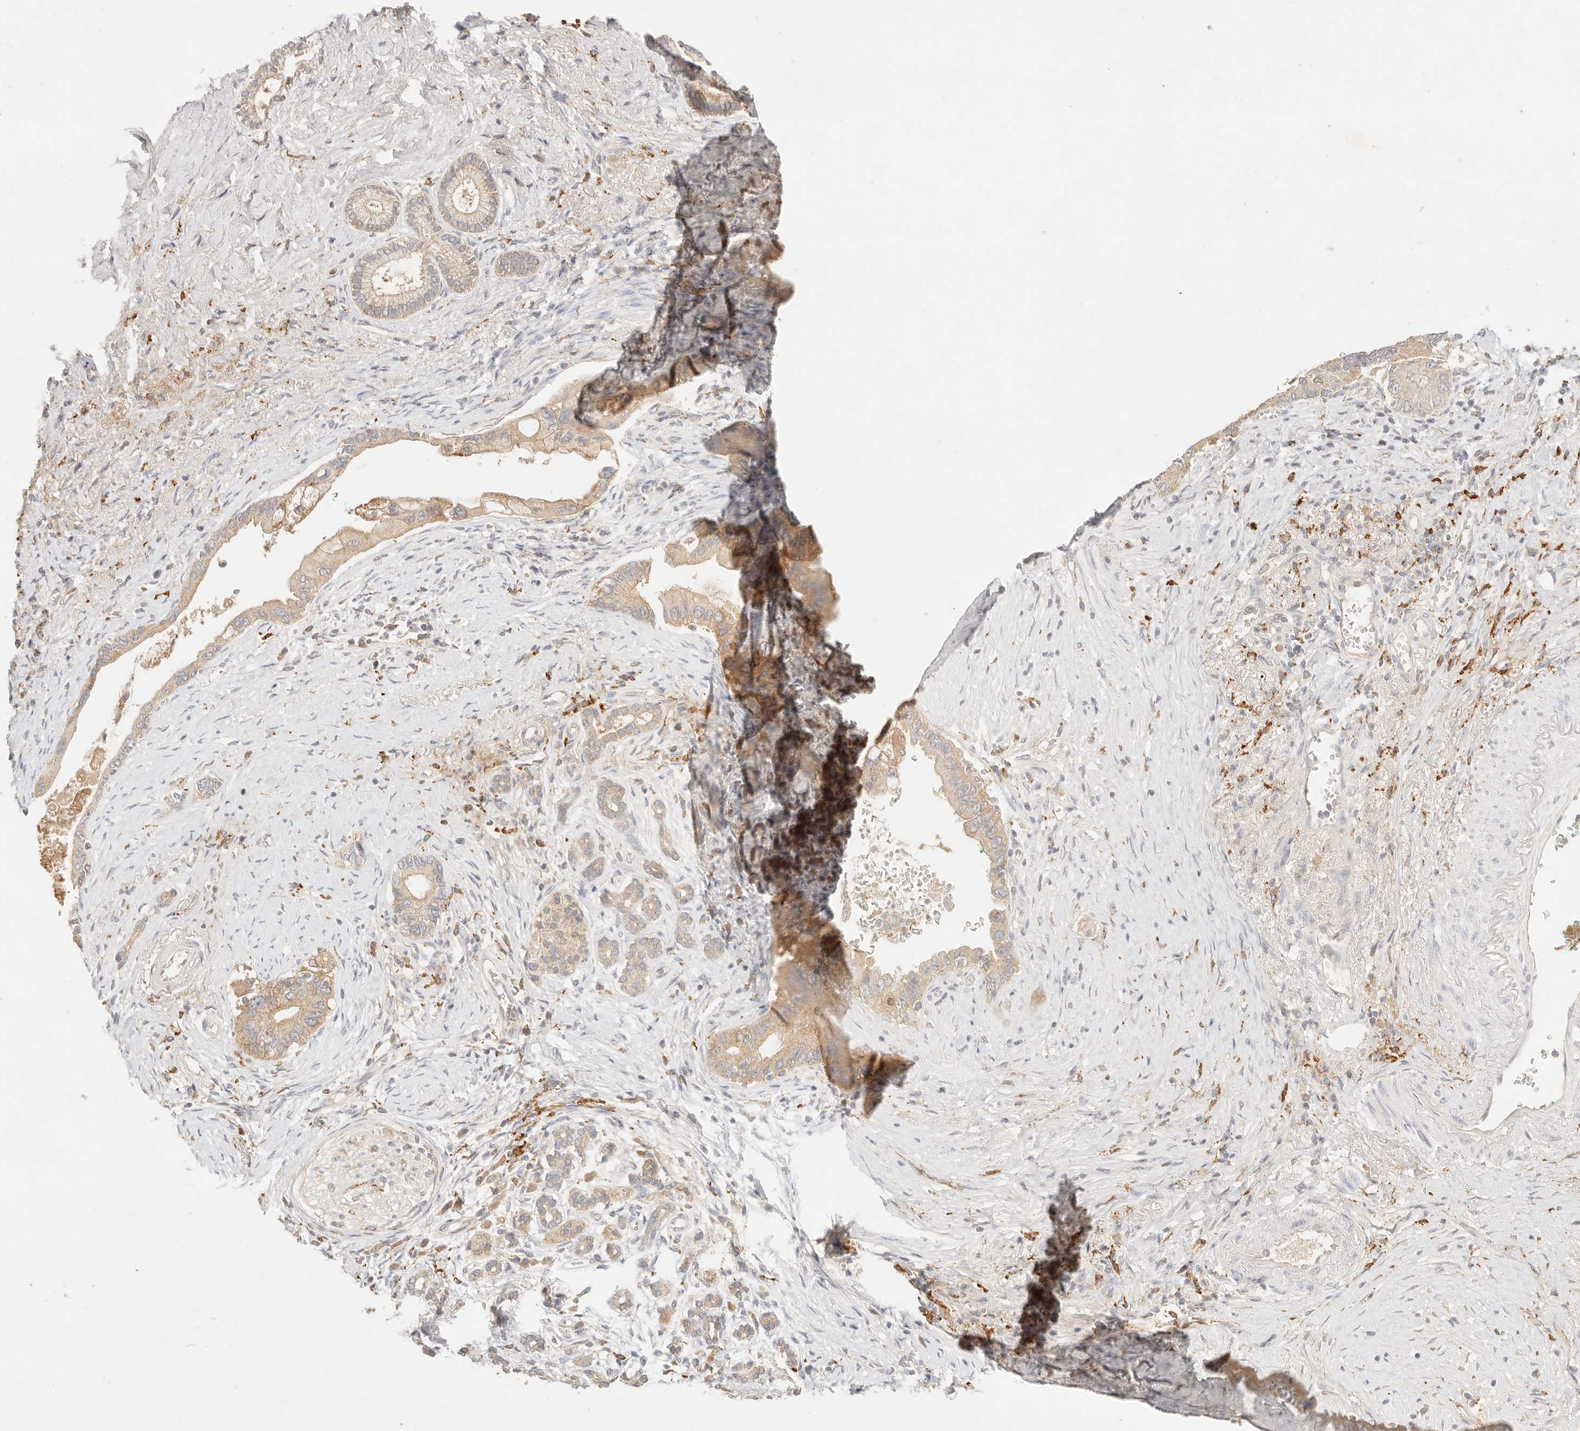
{"staining": {"intensity": "weak", "quantity": ">75%", "location": "cytoplasmic/membranous"}, "tissue": "pancreatic cancer", "cell_type": "Tumor cells", "image_type": "cancer", "snomed": [{"axis": "morphology", "description": "Adenocarcinoma, NOS"}, {"axis": "topography", "description": "Pancreas"}], "caption": "DAB immunohistochemical staining of adenocarcinoma (pancreatic) demonstrates weak cytoplasmic/membranous protein expression in approximately >75% of tumor cells.", "gene": "HK2", "patient": {"sex": "male", "age": 78}}